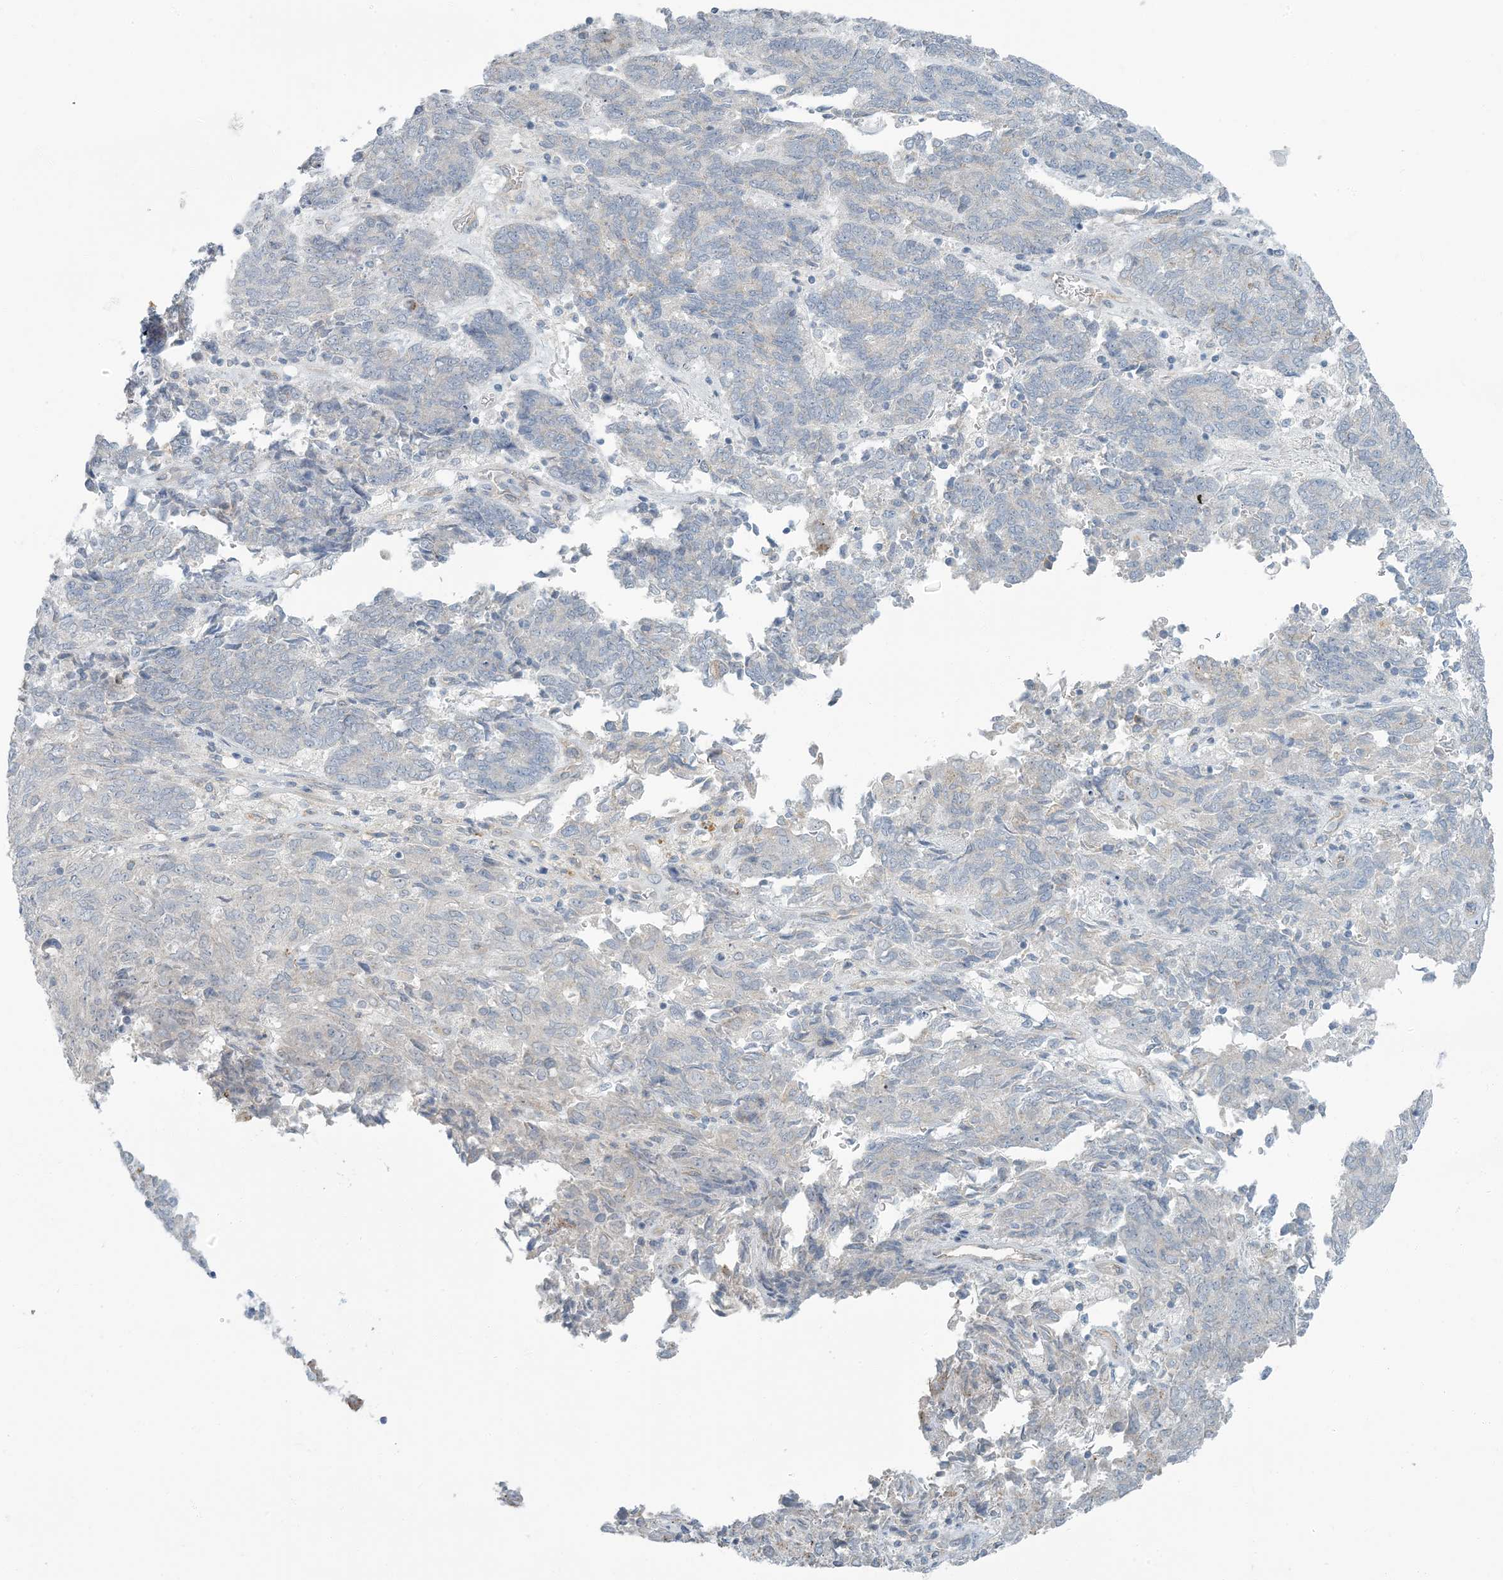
{"staining": {"intensity": "negative", "quantity": "none", "location": "none"}, "tissue": "endometrial cancer", "cell_type": "Tumor cells", "image_type": "cancer", "snomed": [{"axis": "morphology", "description": "Adenocarcinoma, NOS"}, {"axis": "topography", "description": "Endometrium"}], "caption": "Tumor cells show no significant expression in endometrial cancer (adenocarcinoma).", "gene": "EPHA4", "patient": {"sex": "female", "age": 80}}